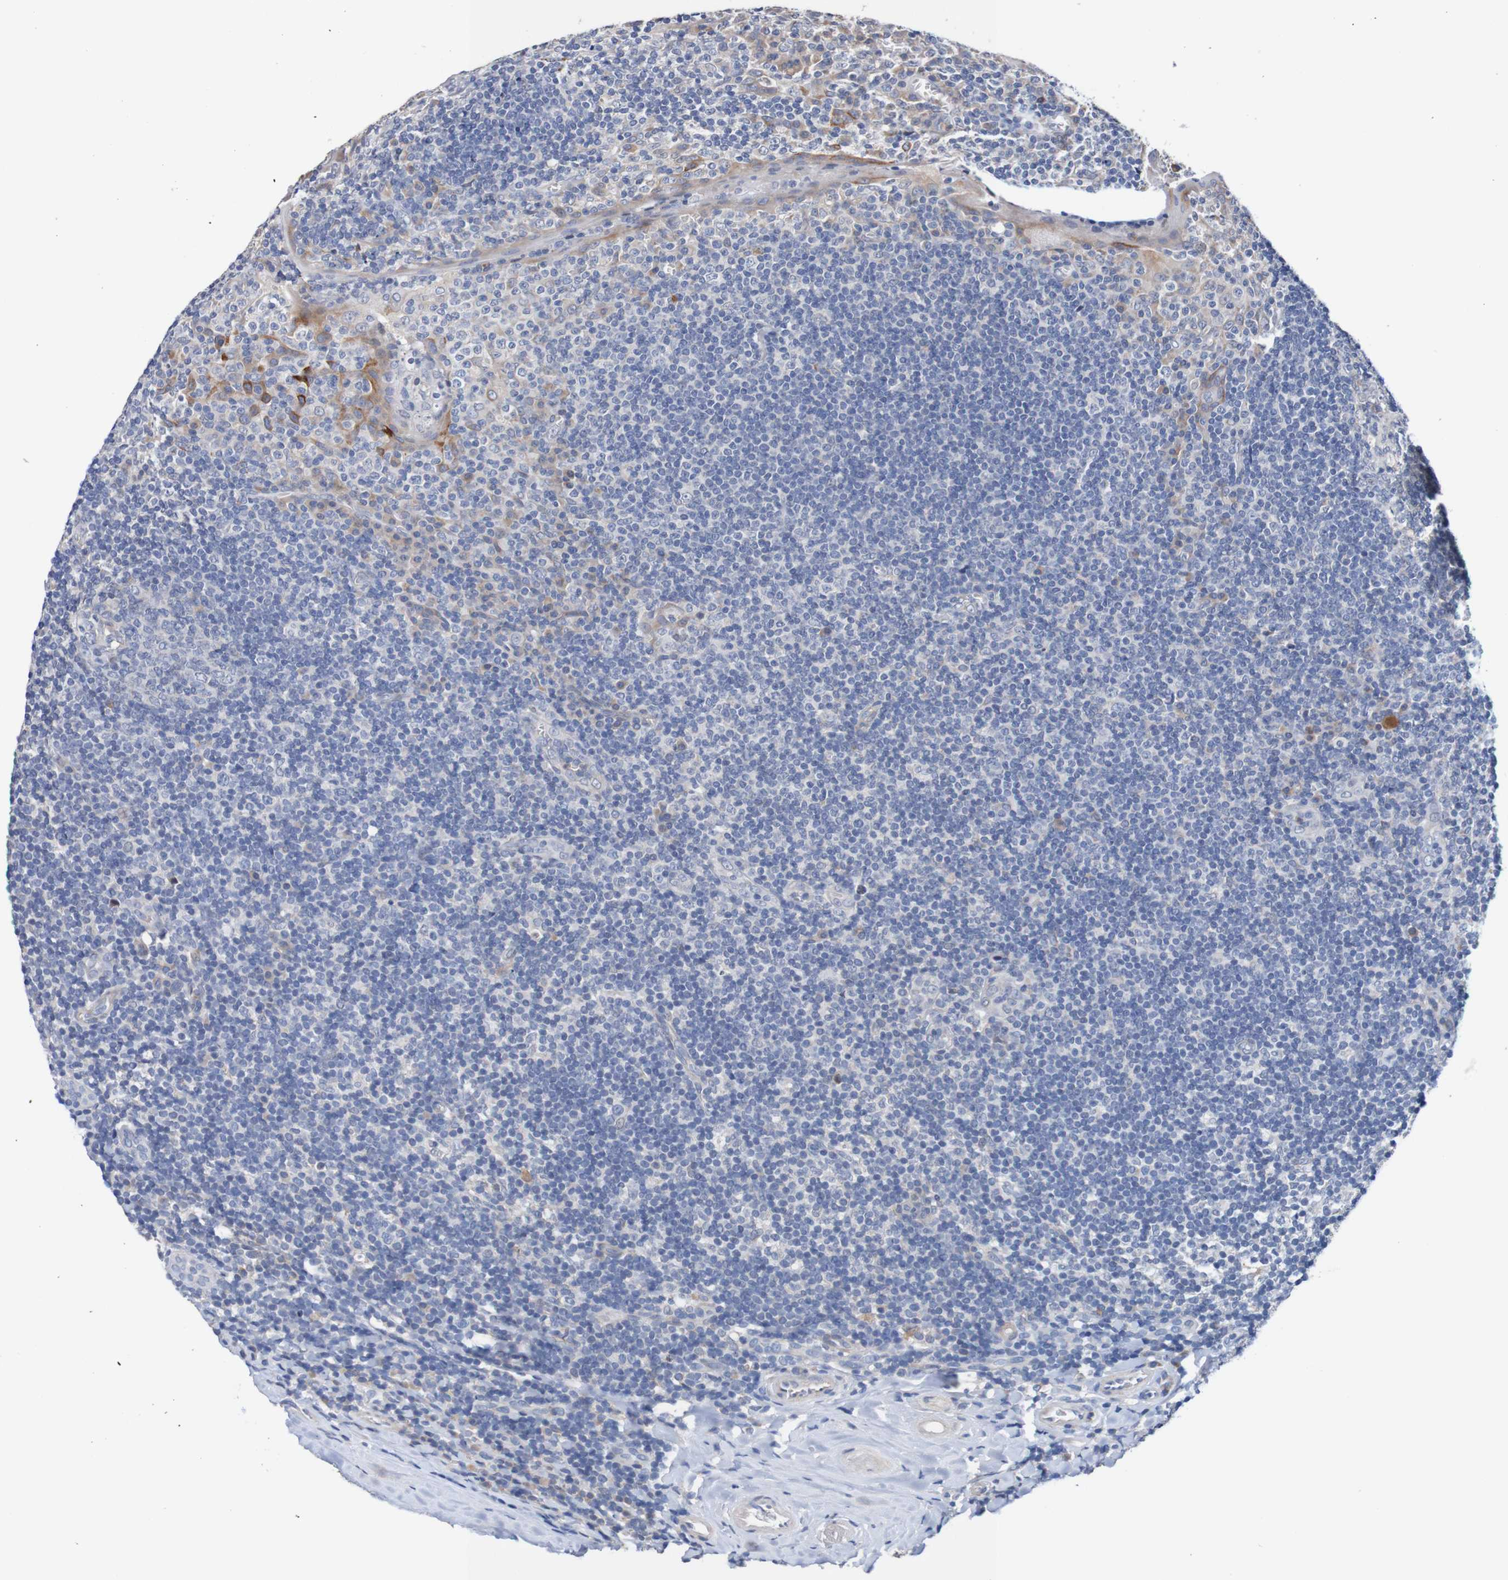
{"staining": {"intensity": "weak", "quantity": "<25%", "location": "cytoplasmic/membranous"}, "tissue": "tonsil", "cell_type": "Germinal center cells", "image_type": "normal", "snomed": [{"axis": "morphology", "description": "Normal tissue, NOS"}, {"axis": "topography", "description": "Tonsil"}], "caption": "This image is of benign tonsil stained with IHC to label a protein in brown with the nuclei are counter-stained blue. There is no positivity in germinal center cells.", "gene": "FIBP", "patient": {"sex": "male", "age": 37}}